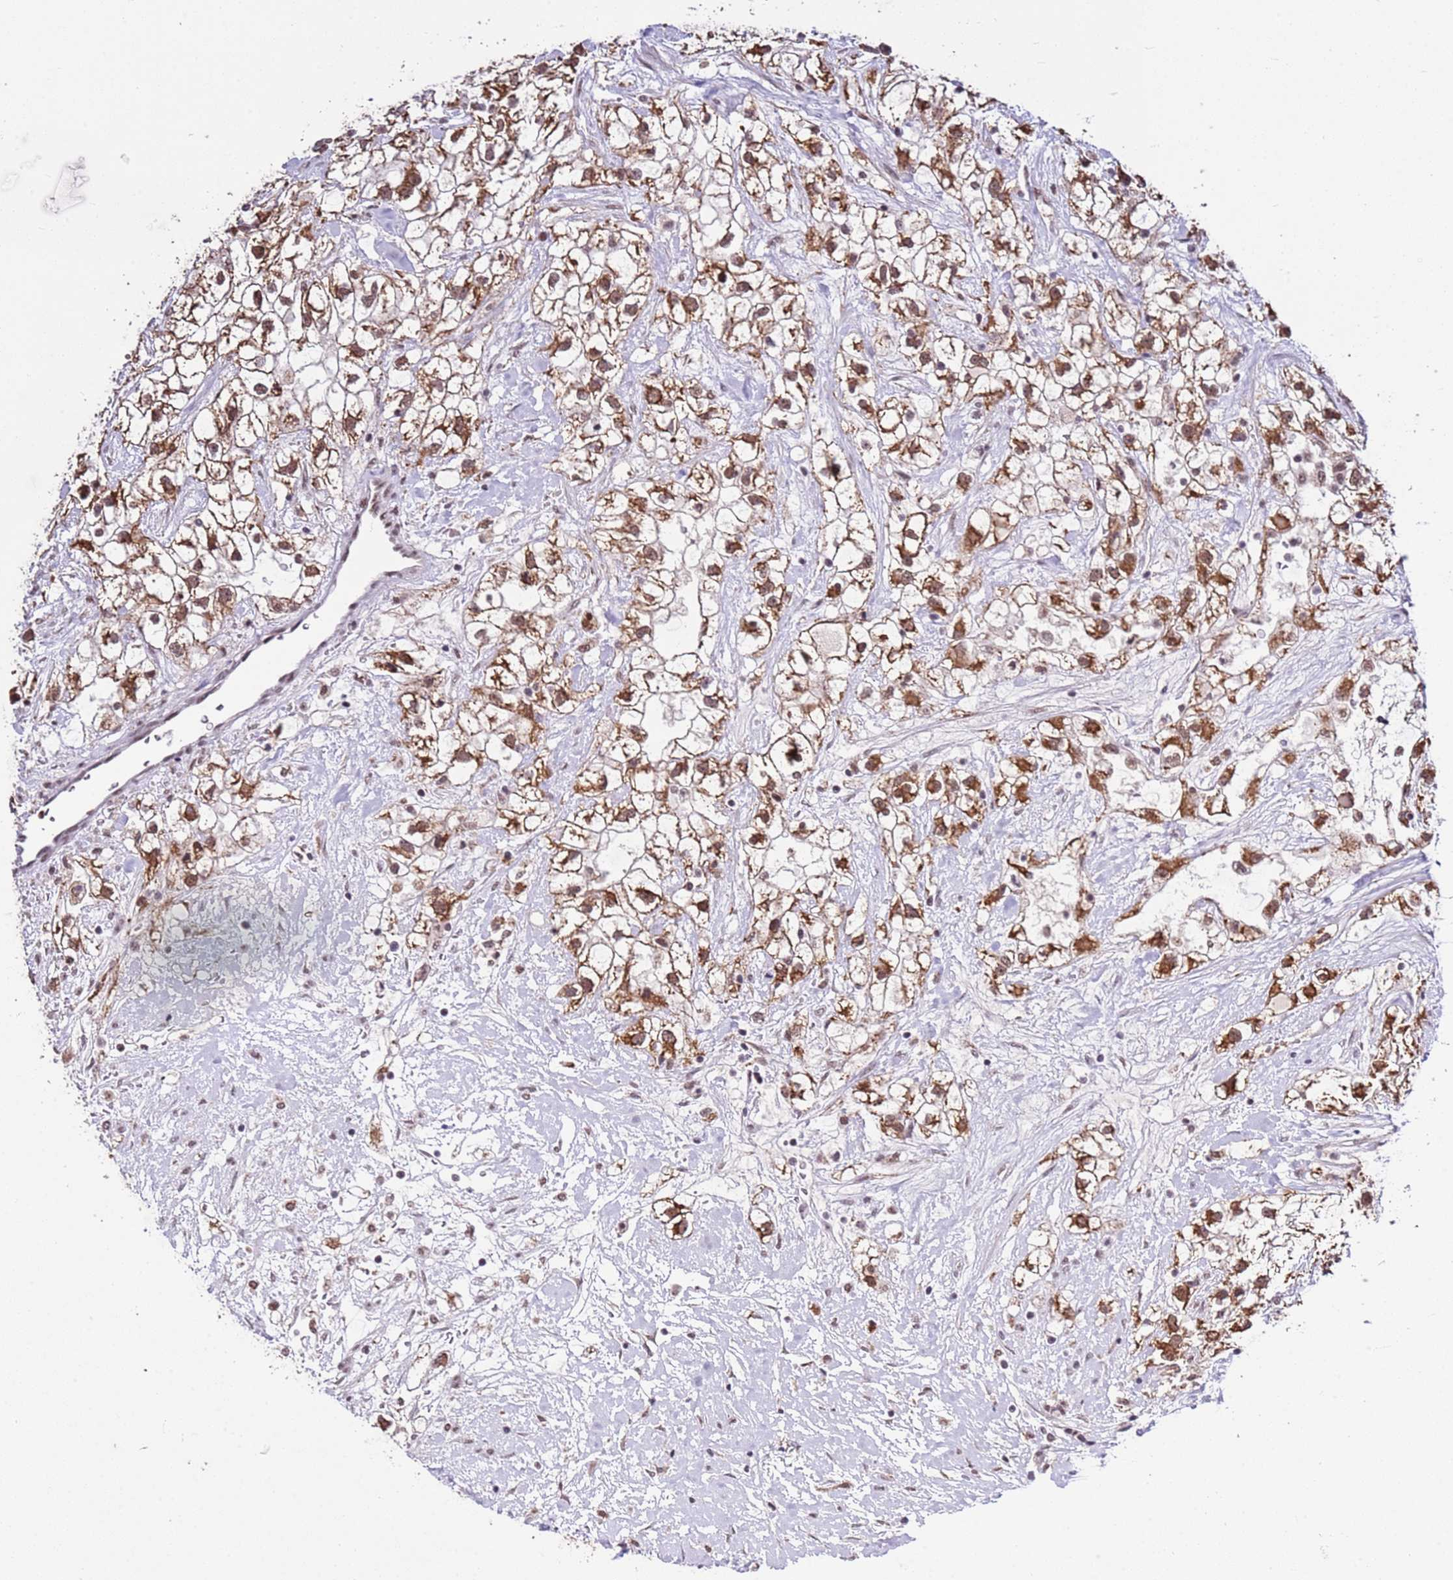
{"staining": {"intensity": "moderate", "quantity": ">75%", "location": "cytoplasmic/membranous,nuclear"}, "tissue": "renal cancer", "cell_type": "Tumor cells", "image_type": "cancer", "snomed": [{"axis": "morphology", "description": "Adenocarcinoma, NOS"}, {"axis": "topography", "description": "Kidney"}], "caption": "IHC (DAB) staining of human adenocarcinoma (renal) shows moderate cytoplasmic/membranous and nuclear protein positivity in approximately >75% of tumor cells.", "gene": "AKAP8L", "patient": {"sex": "male", "age": 59}}